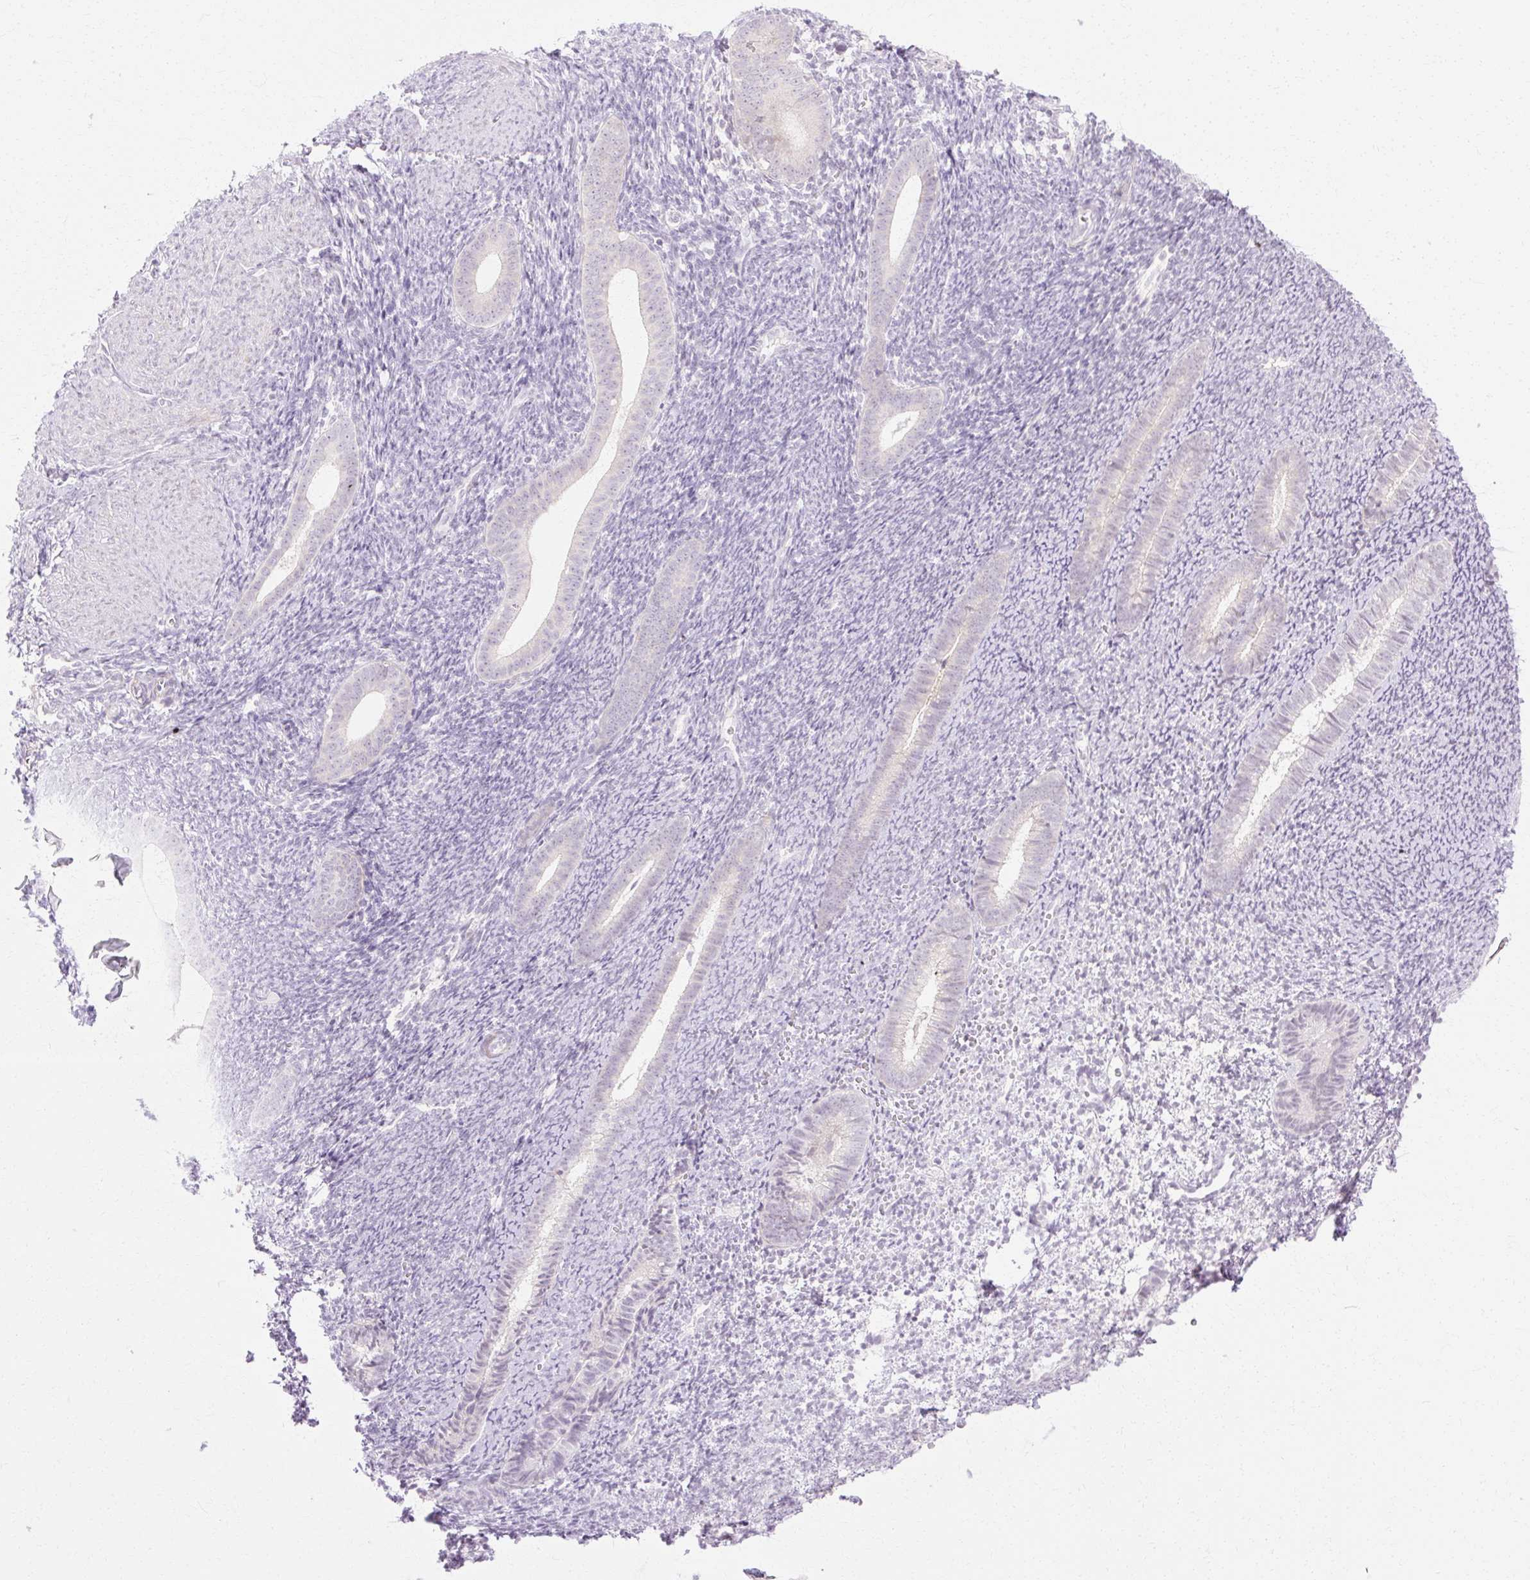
{"staining": {"intensity": "negative", "quantity": "none", "location": "none"}, "tissue": "endometrium", "cell_type": "Cells in endometrial stroma", "image_type": "normal", "snomed": [{"axis": "morphology", "description": "Normal tissue, NOS"}, {"axis": "topography", "description": "Endometrium"}], "caption": "Endometrium stained for a protein using immunohistochemistry (IHC) exhibits no positivity cells in endometrial stroma.", "gene": "C3orf49", "patient": {"sex": "female", "age": 39}}